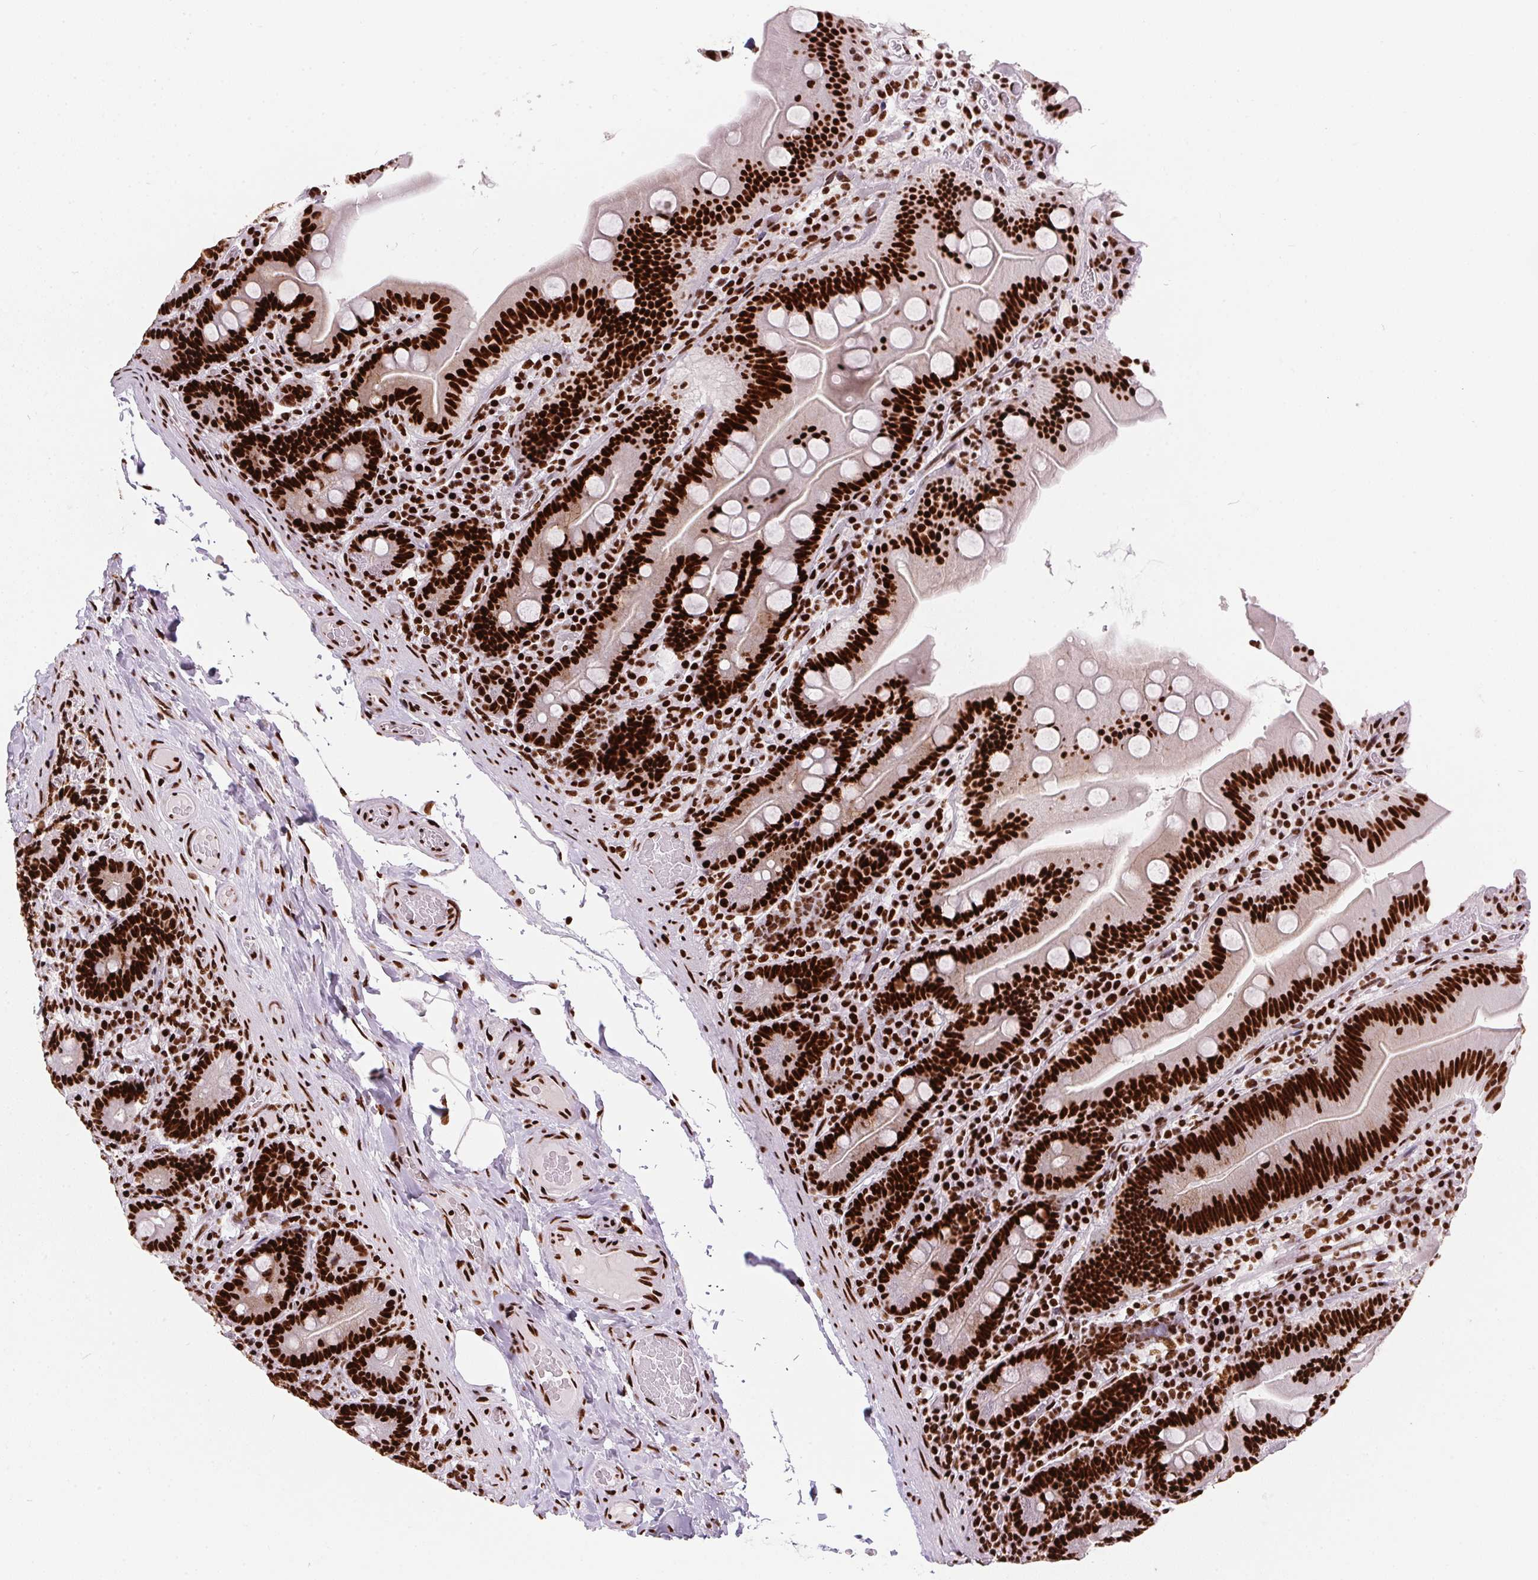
{"staining": {"intensity": "strong", "quantity": ">75%", "location": "nuclear"}, "tissue": "small intestine", "cell_type": "Glandular cells", "image_type": "normal", "snomed": [{"axis": "morphology", "description": "Normal tissue, NOS"}, {"axis": "topography", "description": "Small intestine"}], "caption": "Immunohistochemistry (DAB) staining of unremarkable human small intestine shows strong nuclear protein expression in approximately >75% of glandular cells.", "gene": "PAGE3", "patient": {"sex": "male", "age": 37}}